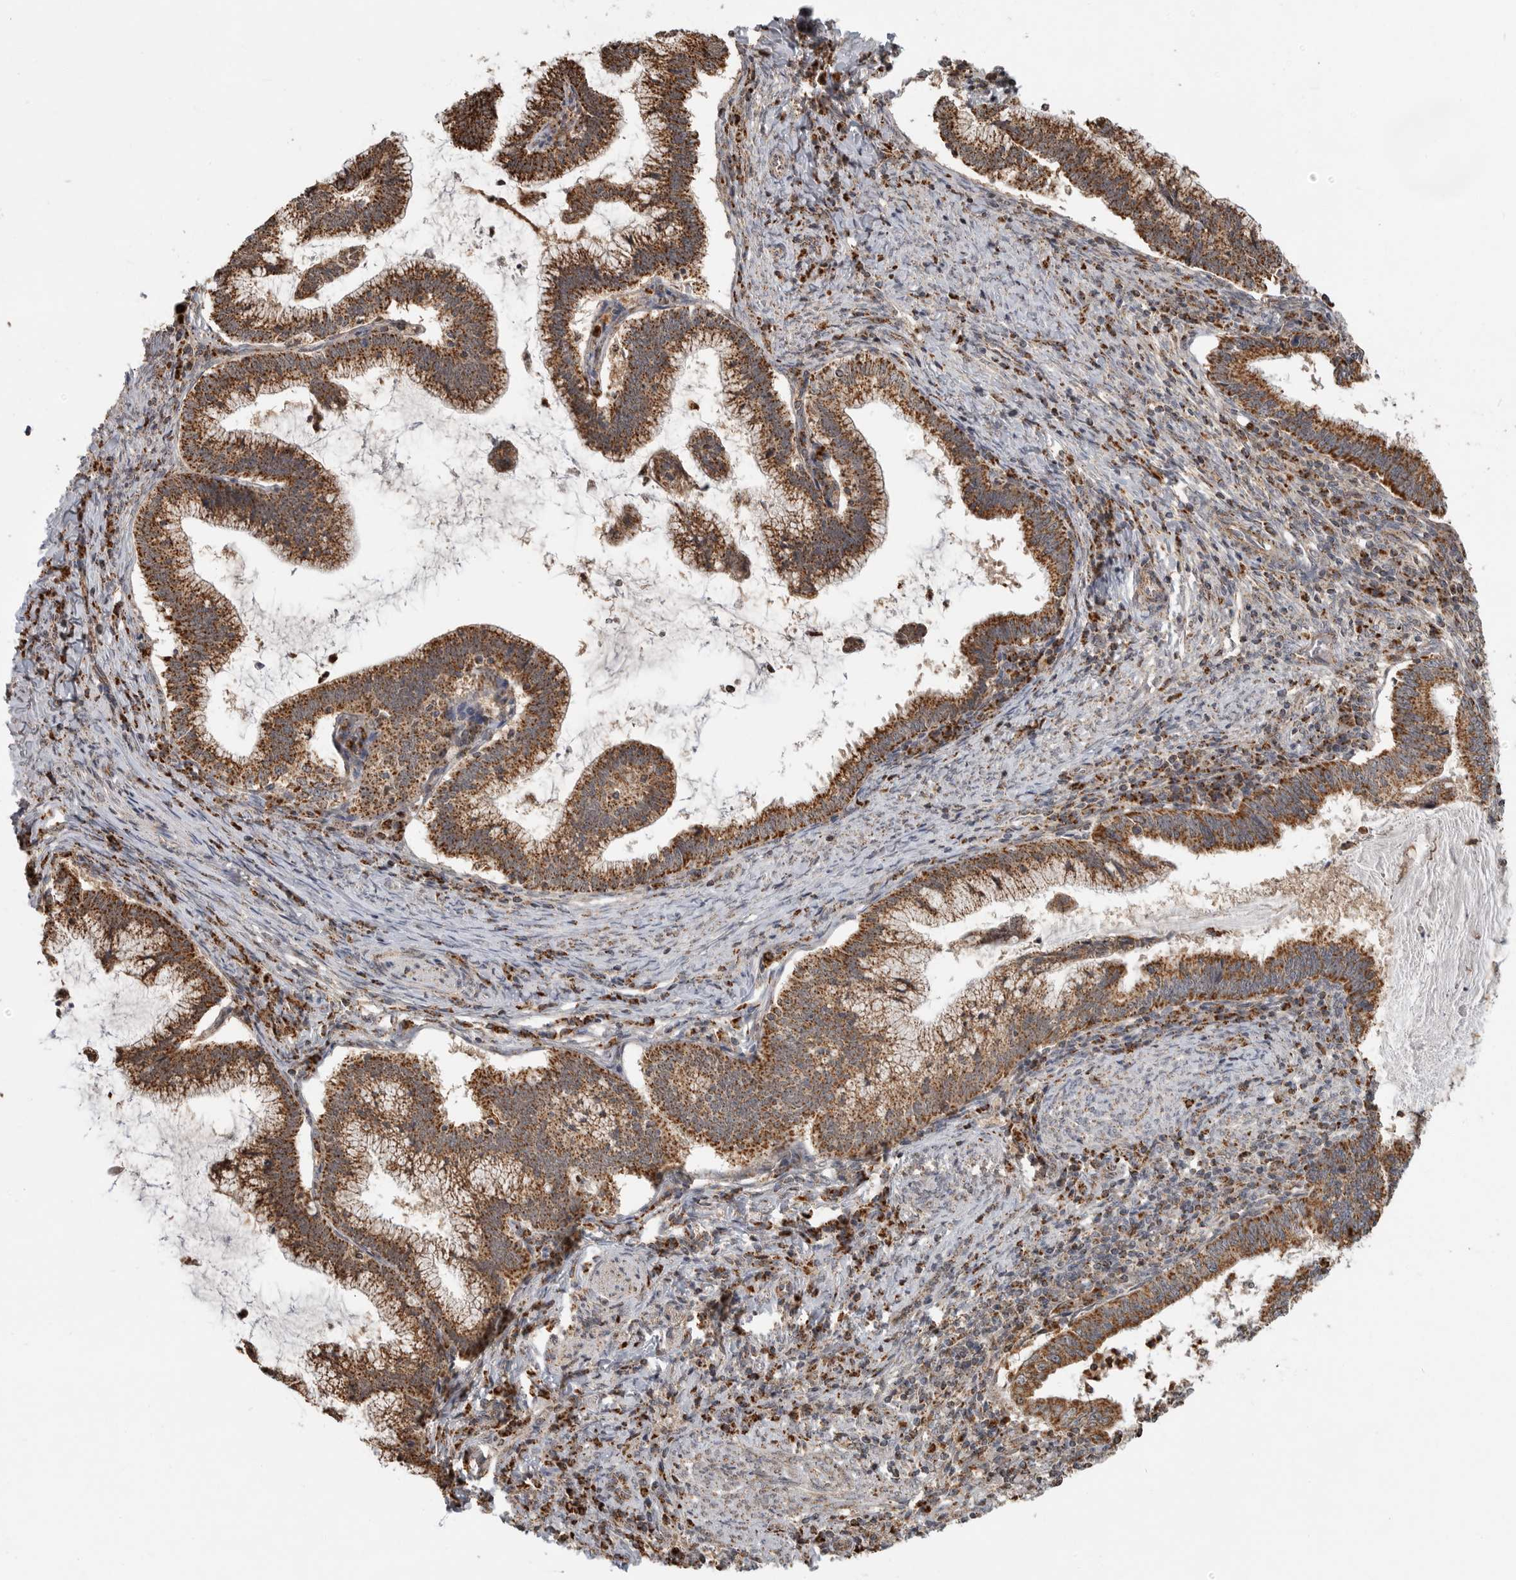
{"staining": {"intensity": "strong", "quantity": ">75%", "location": "cytoplasmic/membranous"}, "tissue": "cervical cancer", "cell_type": "Tumor cells", "image_type": "cancer", "snomed": [{"axis": "morphology", "description": "Adenocarcinoma, NOS"}, {"axis": "topography", "description": "Cervix"}], "caption": "Strong cytoplasmic/membranous expression for a protein is appreciated in approximately >75% of tumor cells of cervical cancer using immunohistochemistry (IHC).", "gene": "GCNT2", "patient": {"sex": "female", "age": 36}}